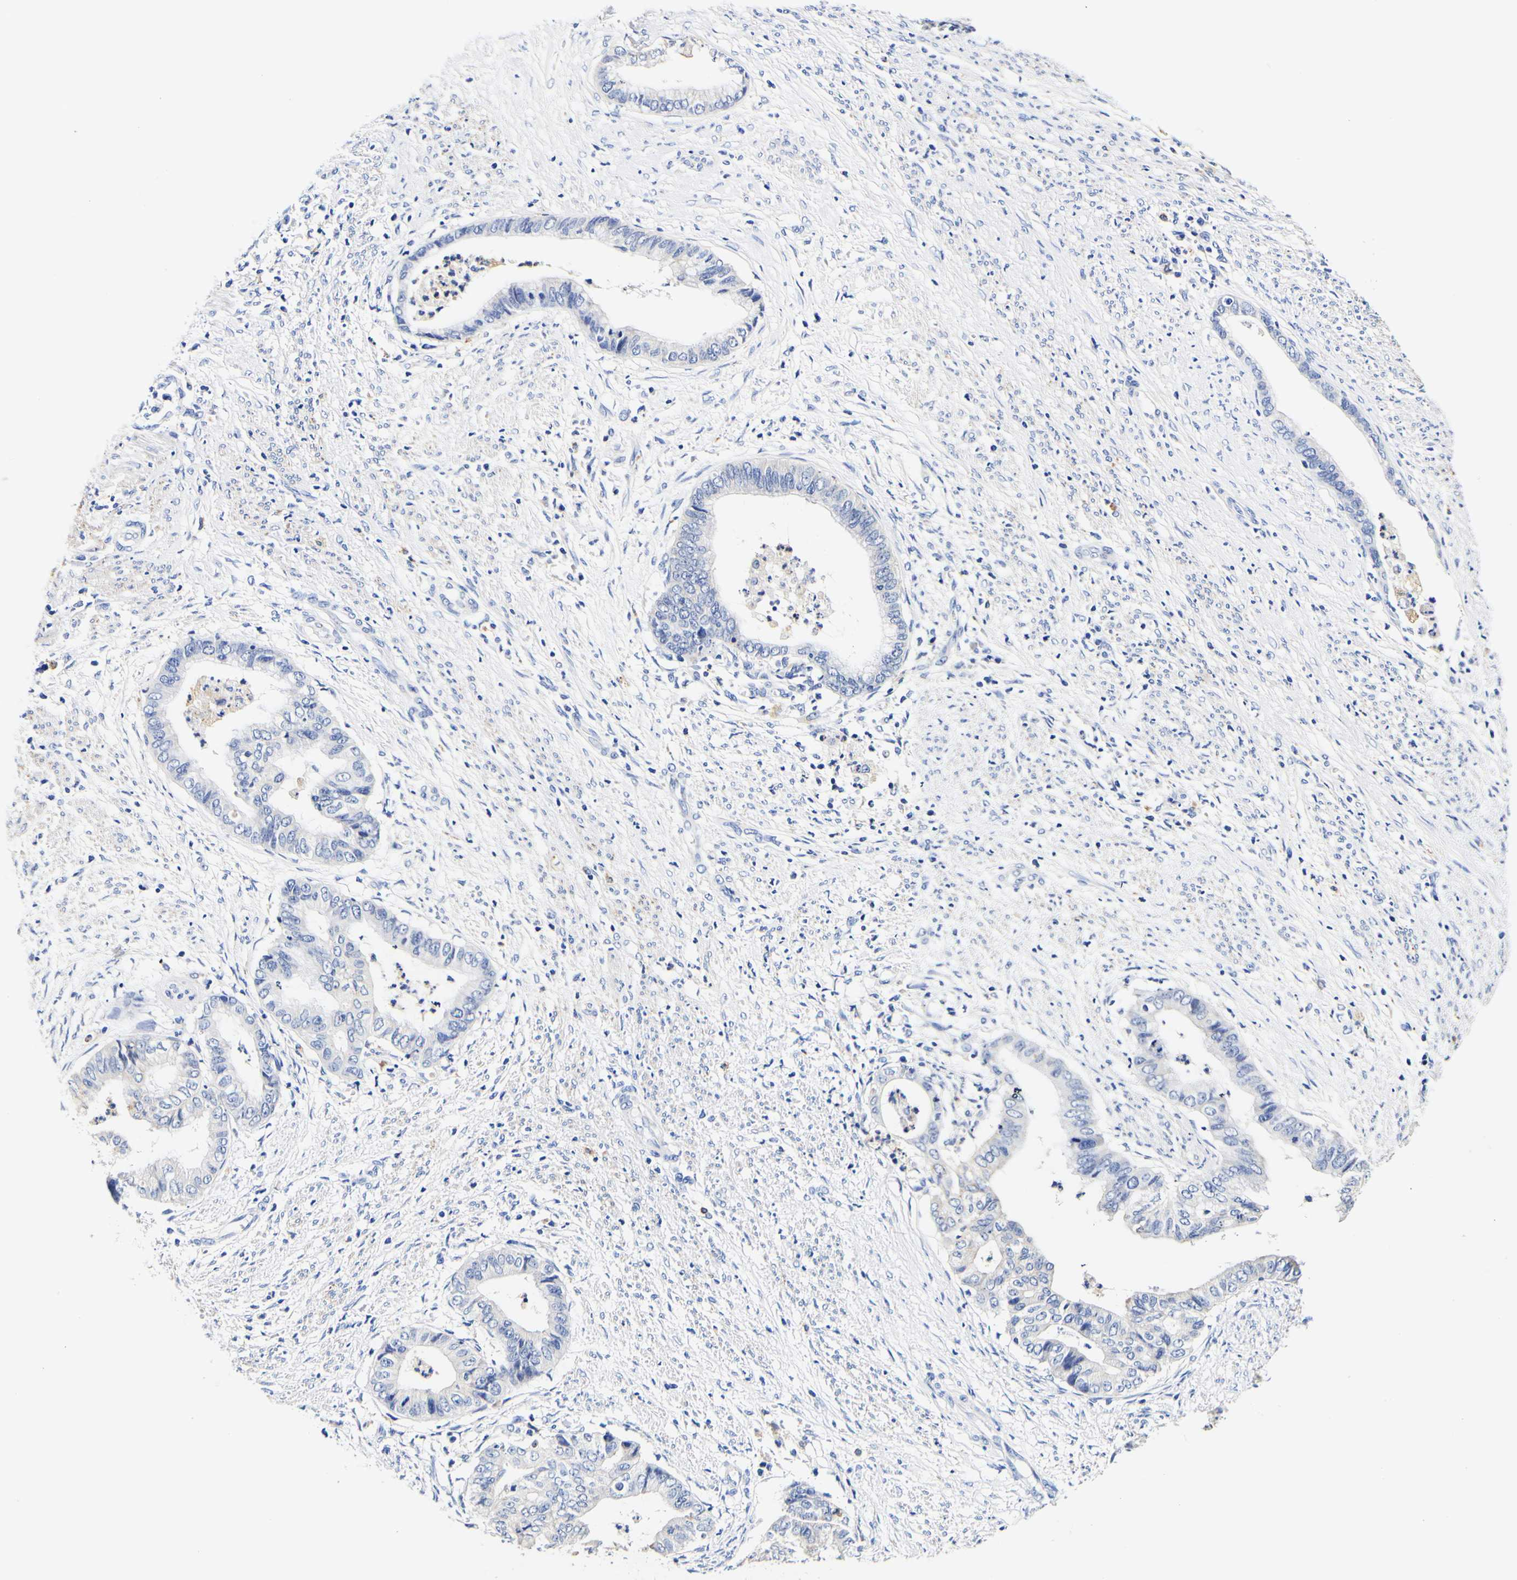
{"staining": {"intensity": "negative", "quantity": "none", "location": "none"}, "tissue": "endometrial cancer", "cell_type": "Tumor cells", "image_type": "cancer", "snomed": [{"axis": "morphology", "description": "Necrosis, NOS"}, {"axis": "morphology", "description": "Adenocarcinoma, NOS"}, {"axis": "topography", "description": "Endometrium"}], "caption": "Immunohistochemical staining of endometrial adenocarcinoma exhibits no significant positivity in tumor cells.", "gene": "CAMK4", "patient": {"sex": "female", "age": 79}}